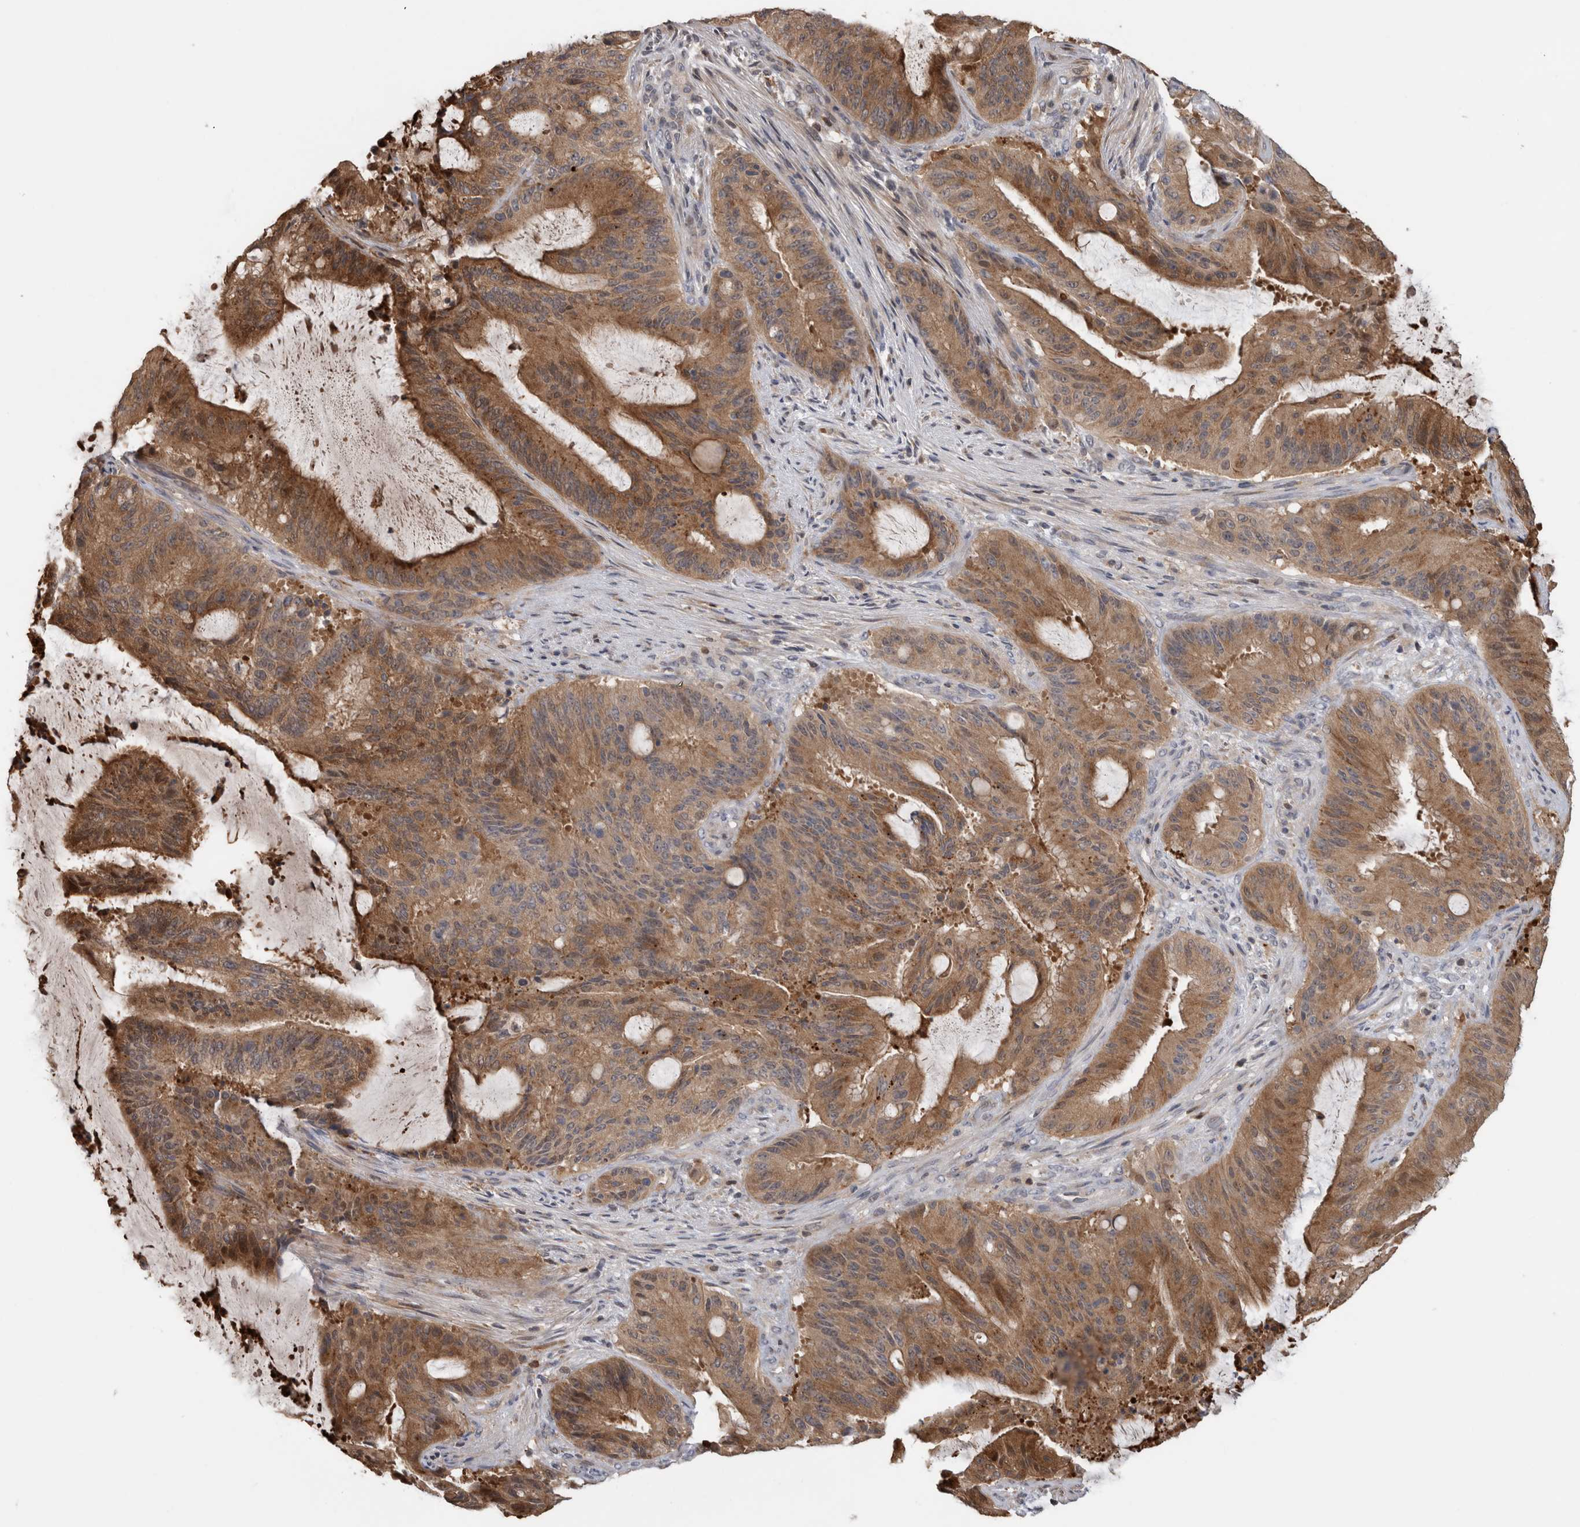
{"staining": {"intensity": "moderate", "quantity": ">75%", "location": "cytoplasmic/membranous"}, "tissue": "liver cancer", "cell_type": "Tumor cells", "image_type": "cancer", "snomed": [{"axis": "morphology", "description": "Normal tissue, NOS"}, {"axis": "morphology", "description": "Cholangiocarcinoma"}, {"axis": "topography", "description": "Liver"}, {"axis": "topography", "description": "Peripheral nerve tissue"}], "caption": "IHC histopathology image of neoplastic tissue: cholangiocarcinoma (liver) stained using immunohistochemistry shows medium levels of moderate protein expression localized specifically in the cytoplasmic/membranous of tumor cells, appearing as a cytoplasmic/membranous brown color.", "gene": "USH1G", "patient": {"sex": "female", "age": 73}}